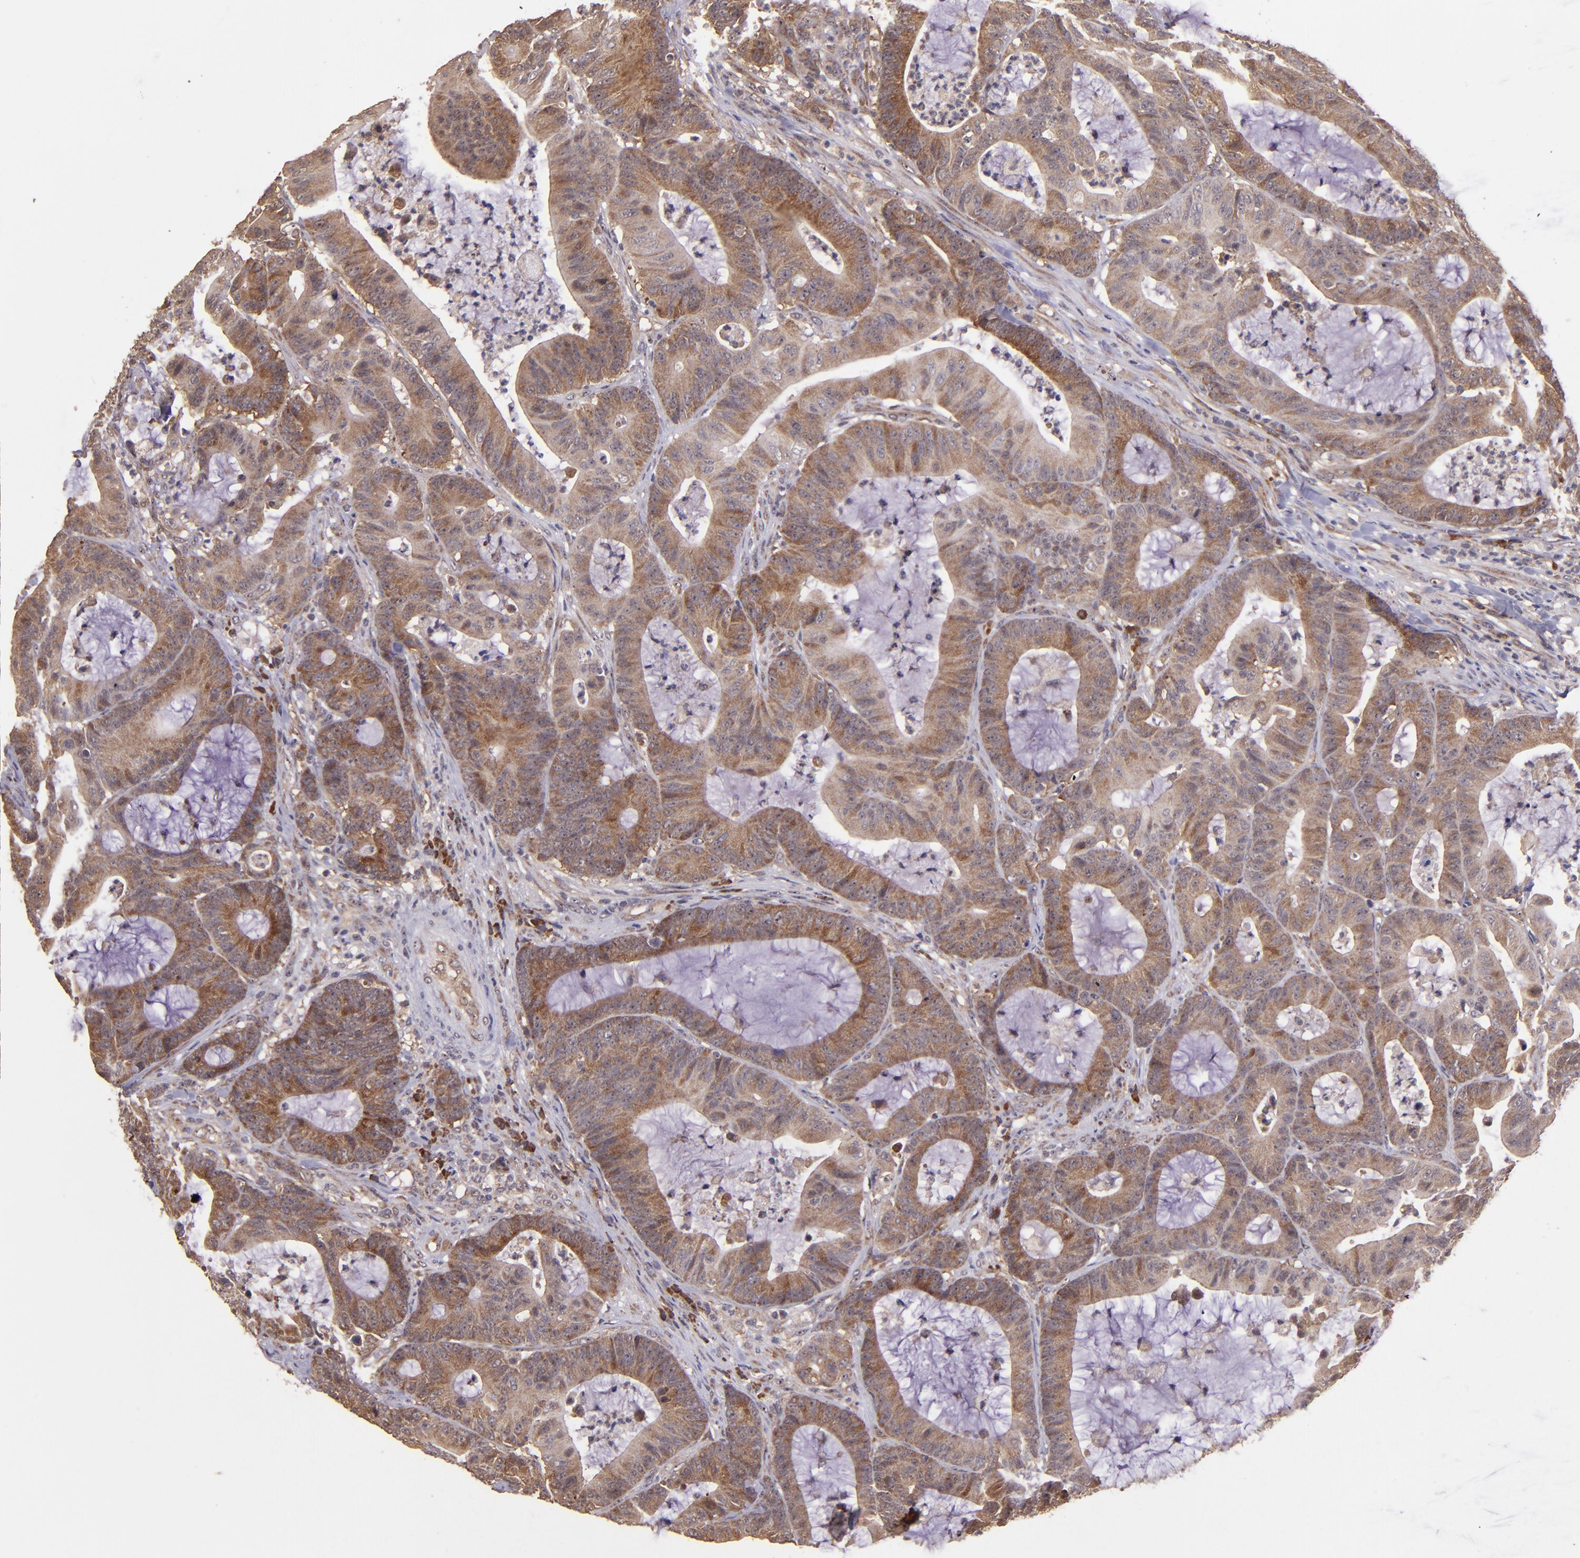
{"staining": {"intensity": "strong", "quantity": ">75%", "location": "cytoplasmic/membranous"}, "tissue": "colorectal cancer", "cell_type": "Tumor cells", "image_type": "cancer", "snomed": [{"axis": "morphology", "description": "Adenocarcinoma, NOS"}, {"axis": "topography", "description": "Colon"}], "caption": "A brown stain highlights strong cytoplasmic/membranous positivity of a protein in colorectal cancer tumor cells.", "gene": "USP51", "patient": {"sex": "female", "age": 84}}